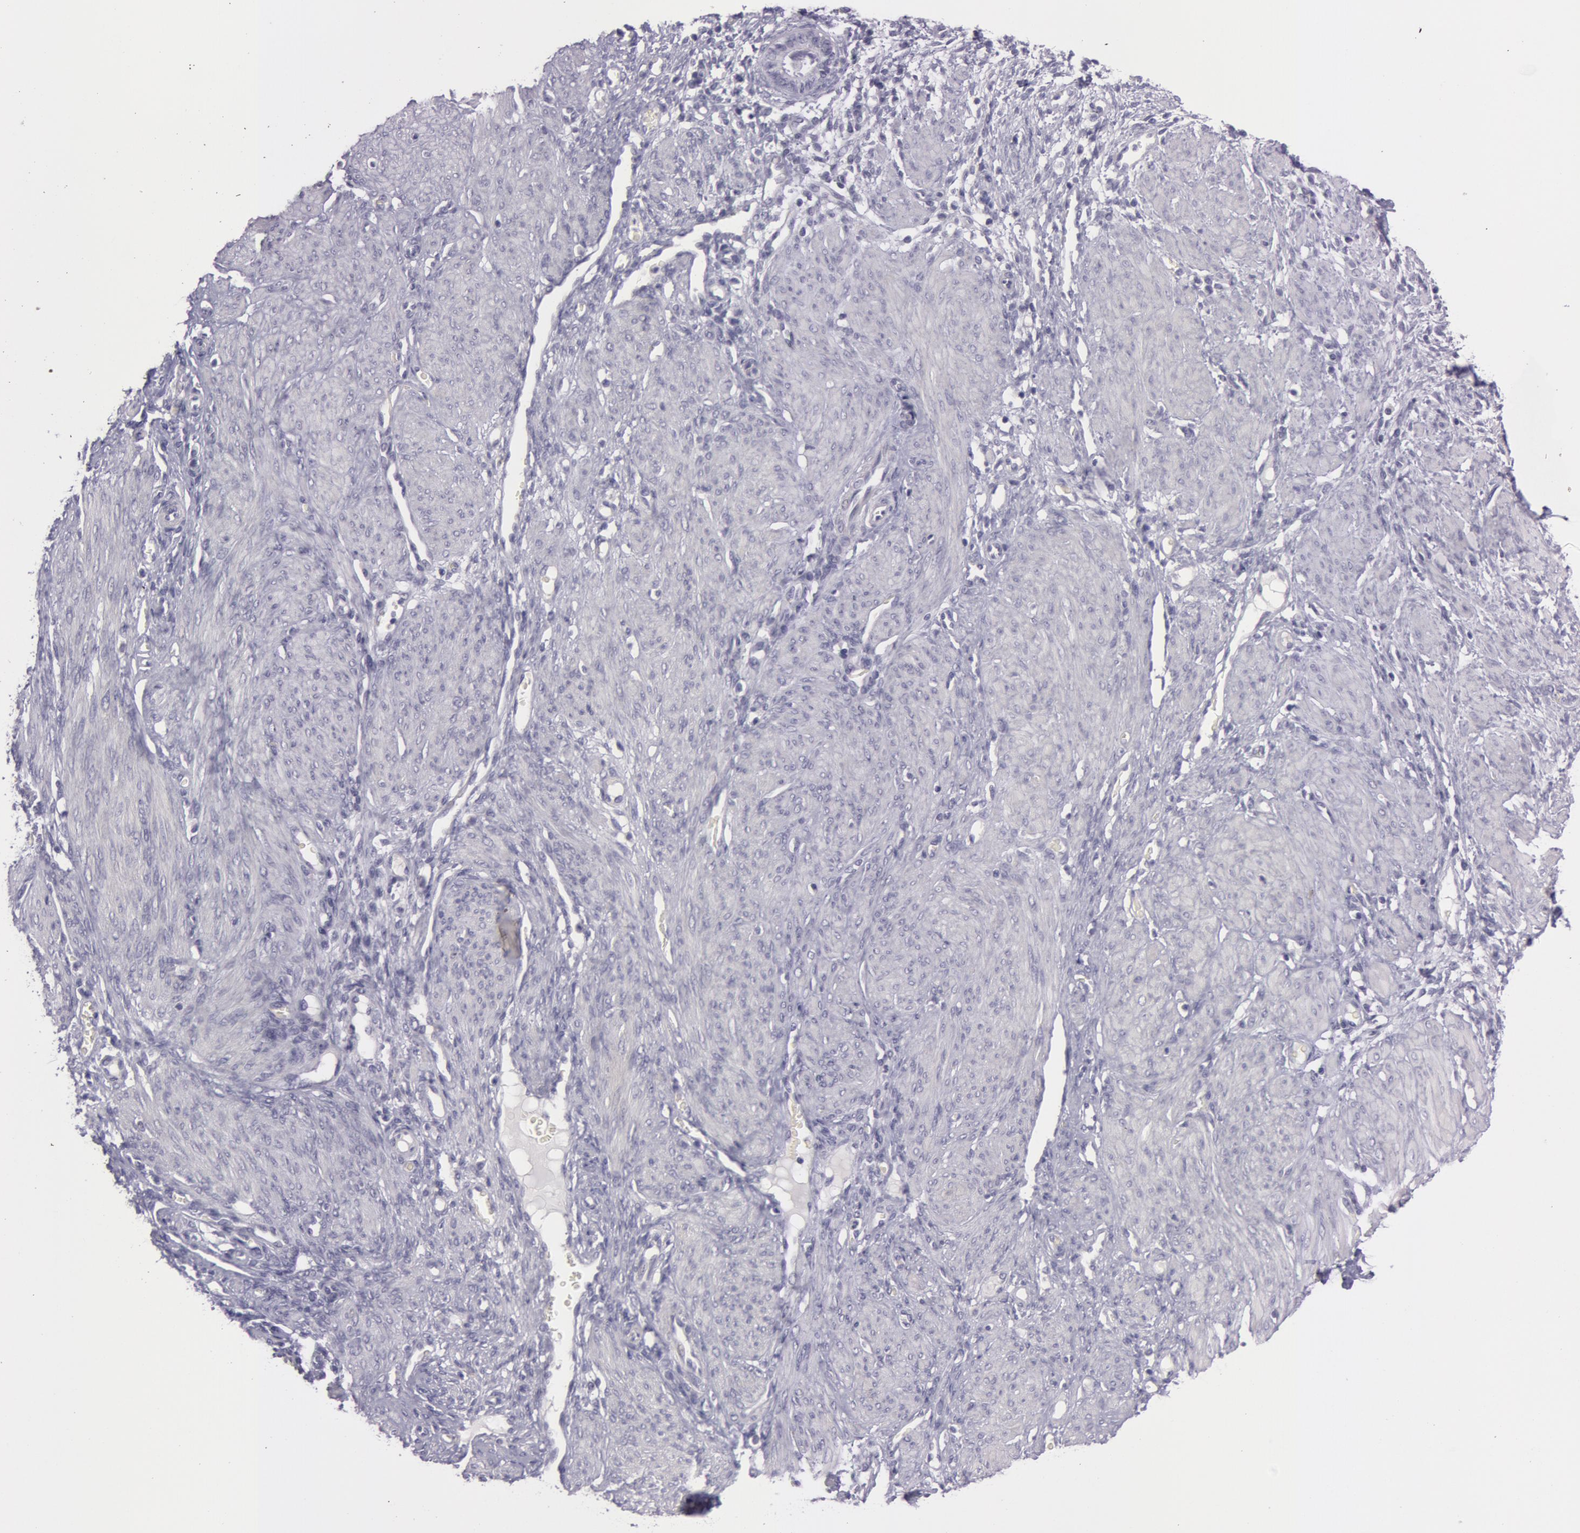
{"staining": {"intensity": "negative", "quantity": "none", "location": "none"}, "tissue": "endometrium", "cell_type": "Cells in endometrial stroma", "image_type": "normal", "snomed": [{"axis": "morphology", "description": "Normal tissue, NOS"}, {"axis": "topography", "description": "Endometrium"}], "caption": "High magnification brightfield microscopy of benign endometrium stained with DAB (brown) and counterstained with hematoxylin (blue): cells in endometrial stroma show no significant positivity. (Stains: DAB immunohistochemistry (IHC) with hematoxylin counter stain, Microscopy: brightfield microscopy at high magnification).", "gene": "IL1RN", "patient": {"sex": "female", "age": 72}}